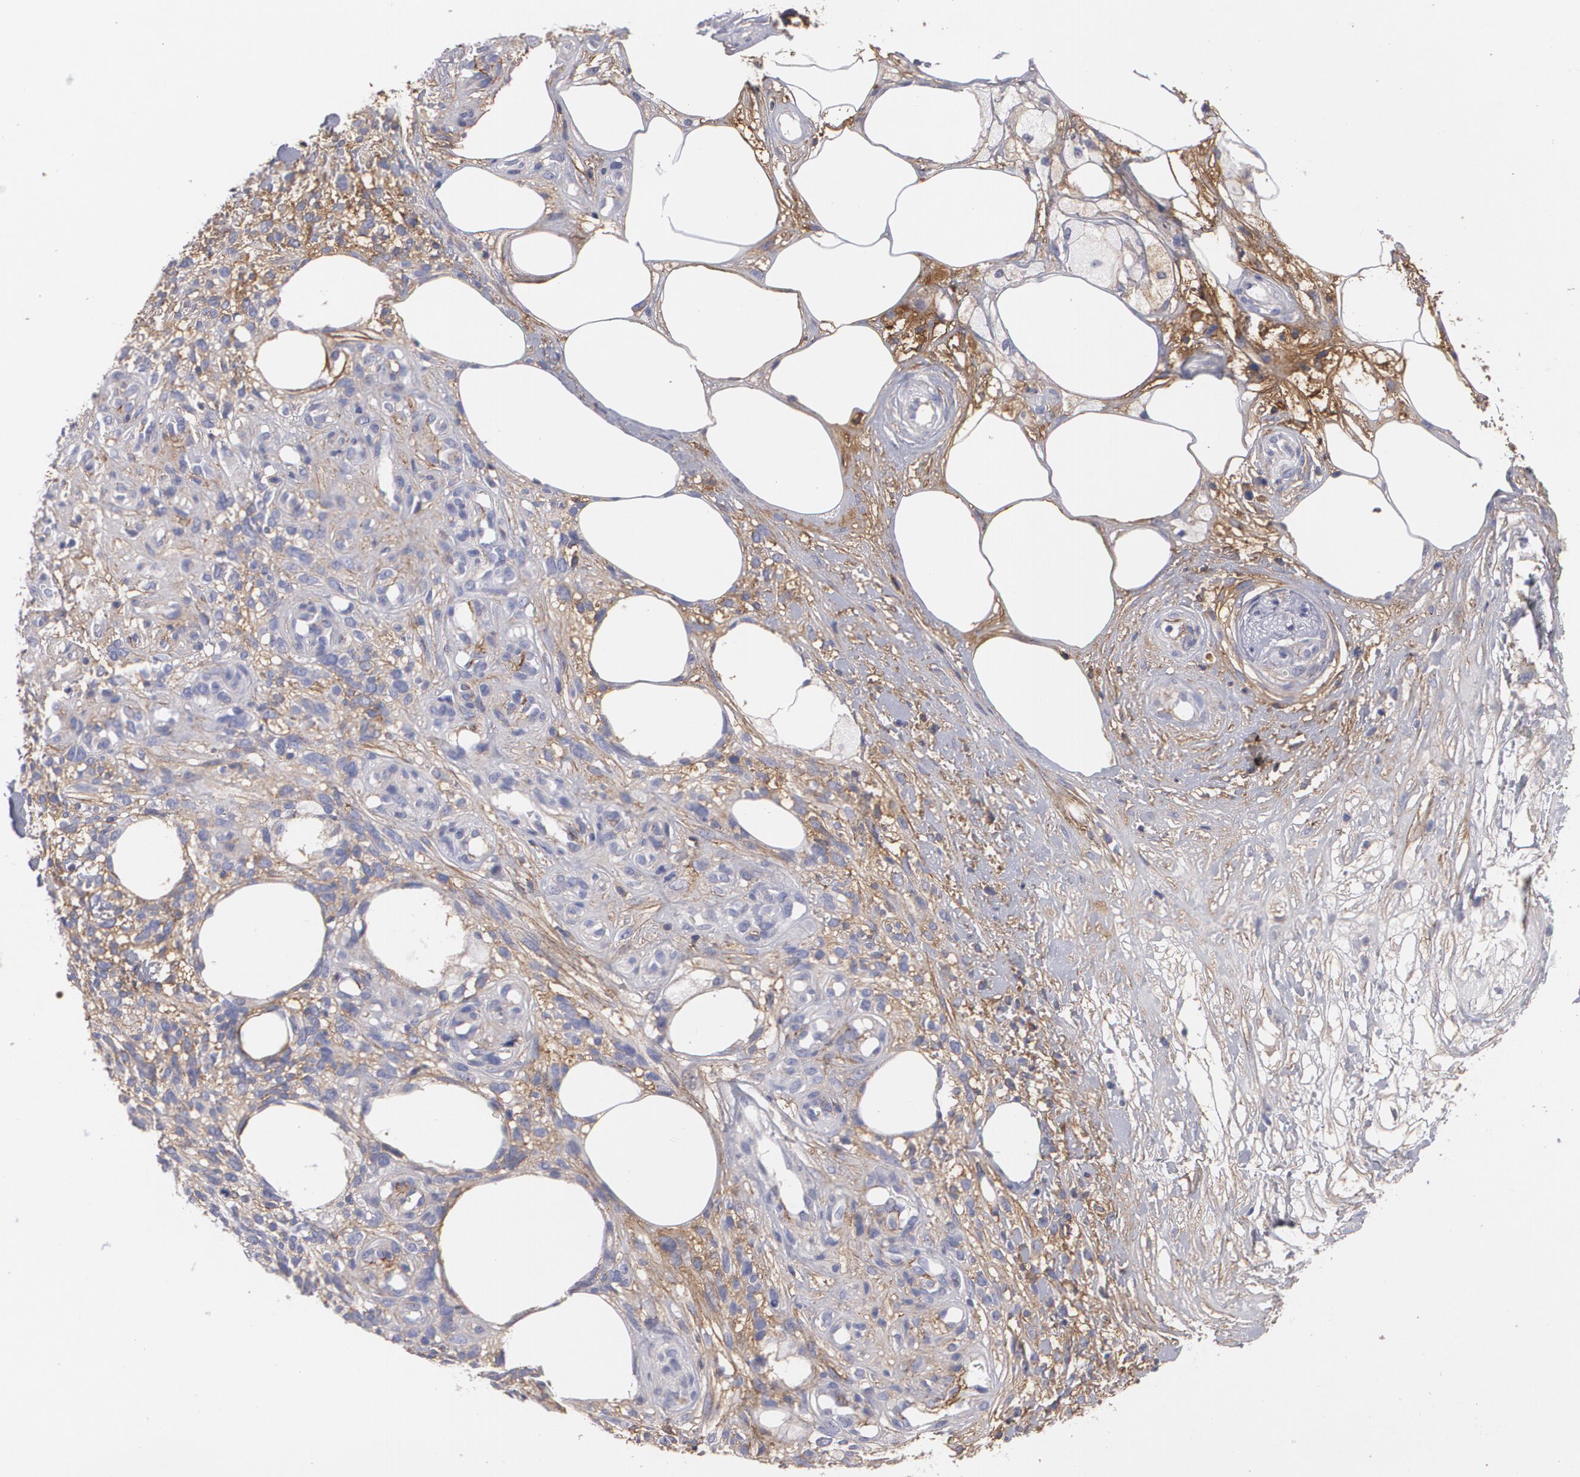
{"staining": {"intensity": "negative", "quantity": "none", "location": "none"}, "tissue": "melanoma", "cell_type": "Tumor cells", "image_type": "cancer", "snomed": [{"axis": "morphology", "description": "Malignant melanoma, NOS"}, {"axis": "topography", "description": "Skin"}], "caption": "Human malignant melanoma stained for a protein using immunohistochemistry (IHC) exhibits no expression in tumor cells.", "gene": "FBLN1", "patient": {"sex": "female", "age": 85}}